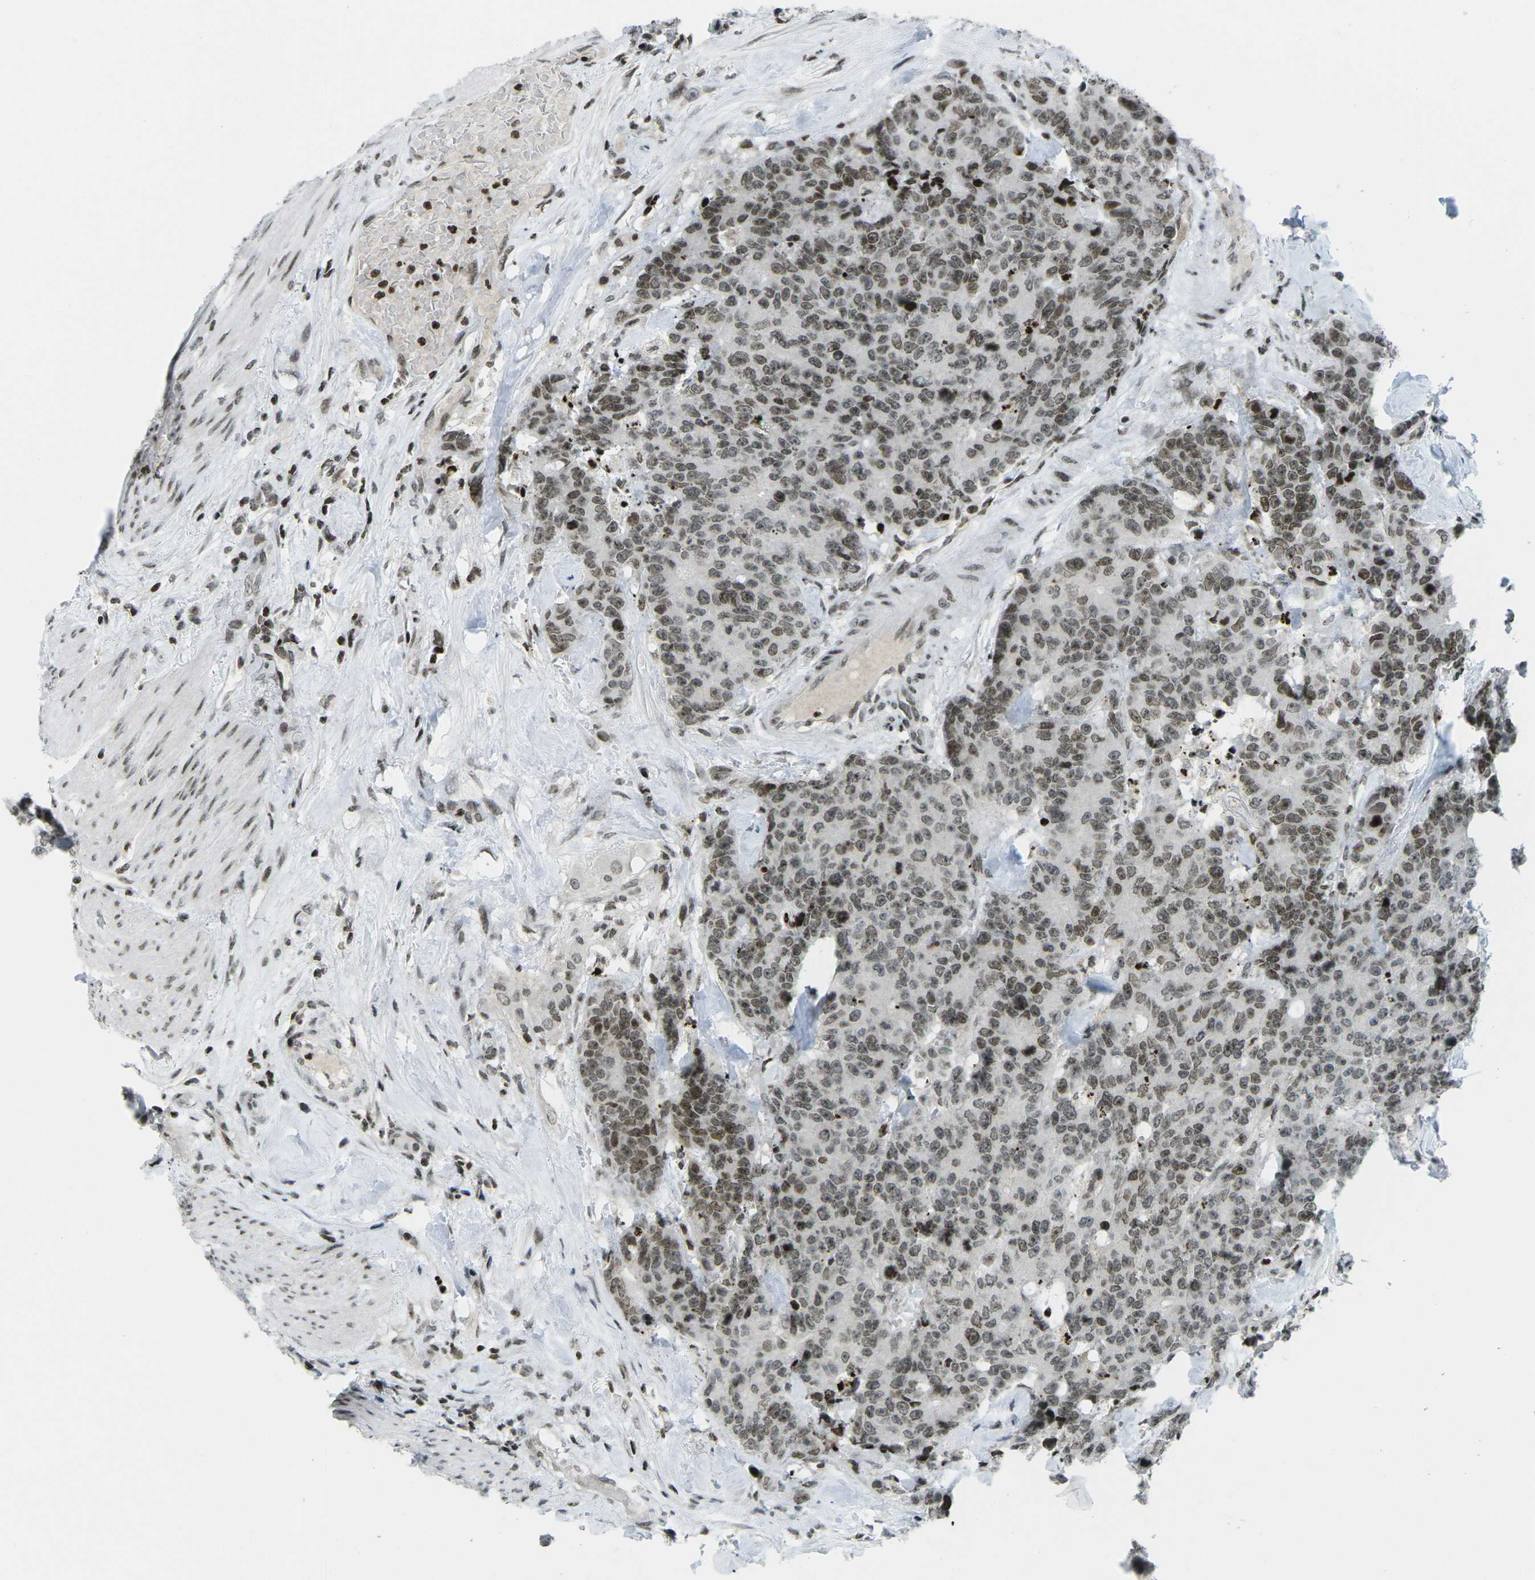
{"staining": {"intensity": "moderate", "quantity": ">75%", "location": "nuclear"}, "tissue": "colorectal cancer", "cell_type": "Tumor cells", "image_type": "cancer", "snomed": [{"axis": "morphology", "description": "Adenocarcinoma, NOS"}, {"axis": "topography", "description": "Colon"}], "caption": "Brown immunohistochemical staining in human colorectal cancer (adenocarcinoma) displays moderate nuclear staining in about >75% of tumor cells. (DAB = brown stain, brightfield microscopy at high magnification).", "gene": "EME1", "patient": {"sex": "female", "age": 86}}